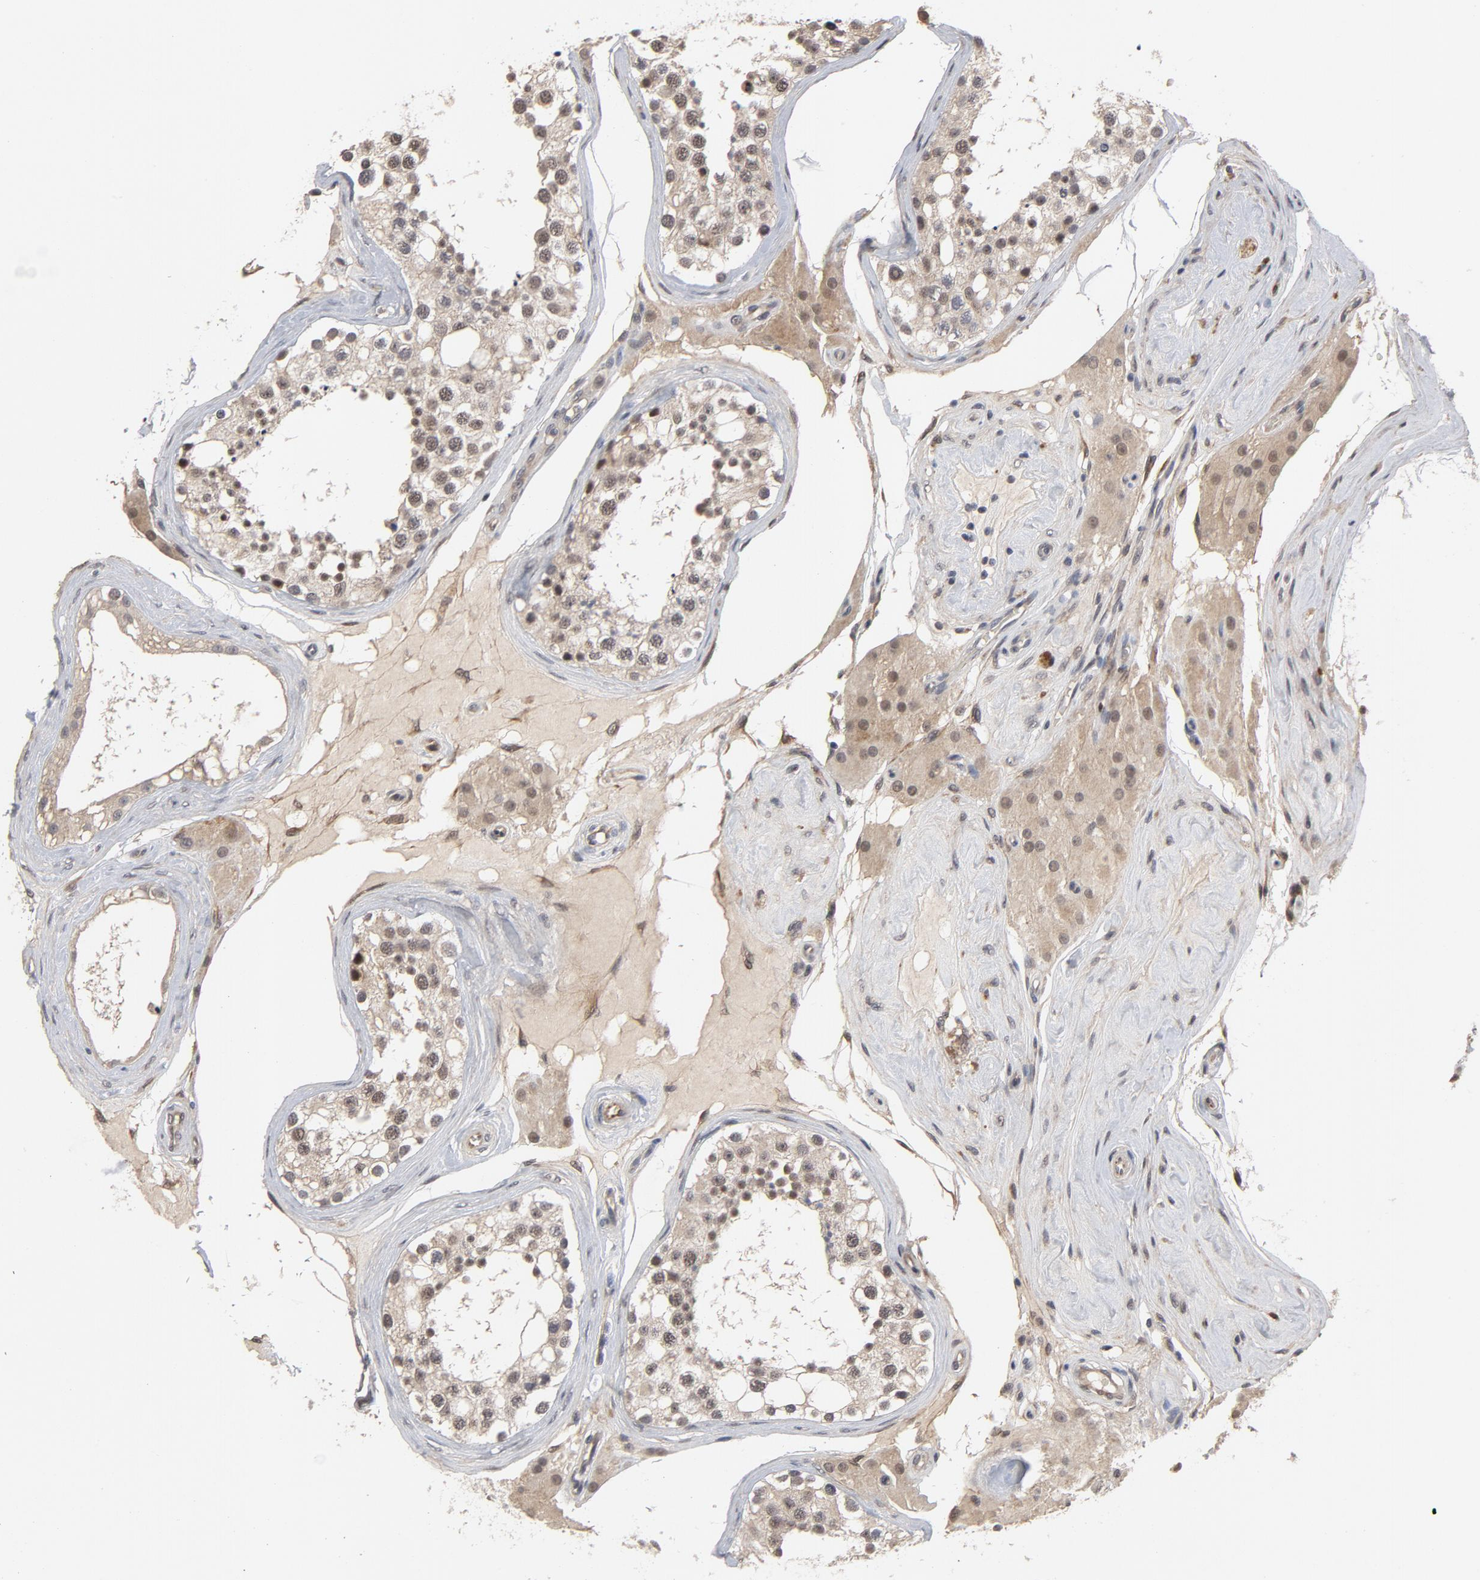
{"staining": {"intensity": "weak", "quantity": "25%-75%", "location": "nuclear"}, "tissue": "testis", "cell_type": "Cells in seminiferous ducts", "image_type": "normal", "snomed": [{"axis": "morphology", "description": "Normal tissue, NOS"}, {"axis": "topography", "description": "Testis"}], "caption": "Protein expression analysis of normal testis reveals weak nuclear positivity in approximately 25%-75% of cells in seminiferous ducts.", "gene": "RTL5", "patient": {"sex": "male", "age": 68}}